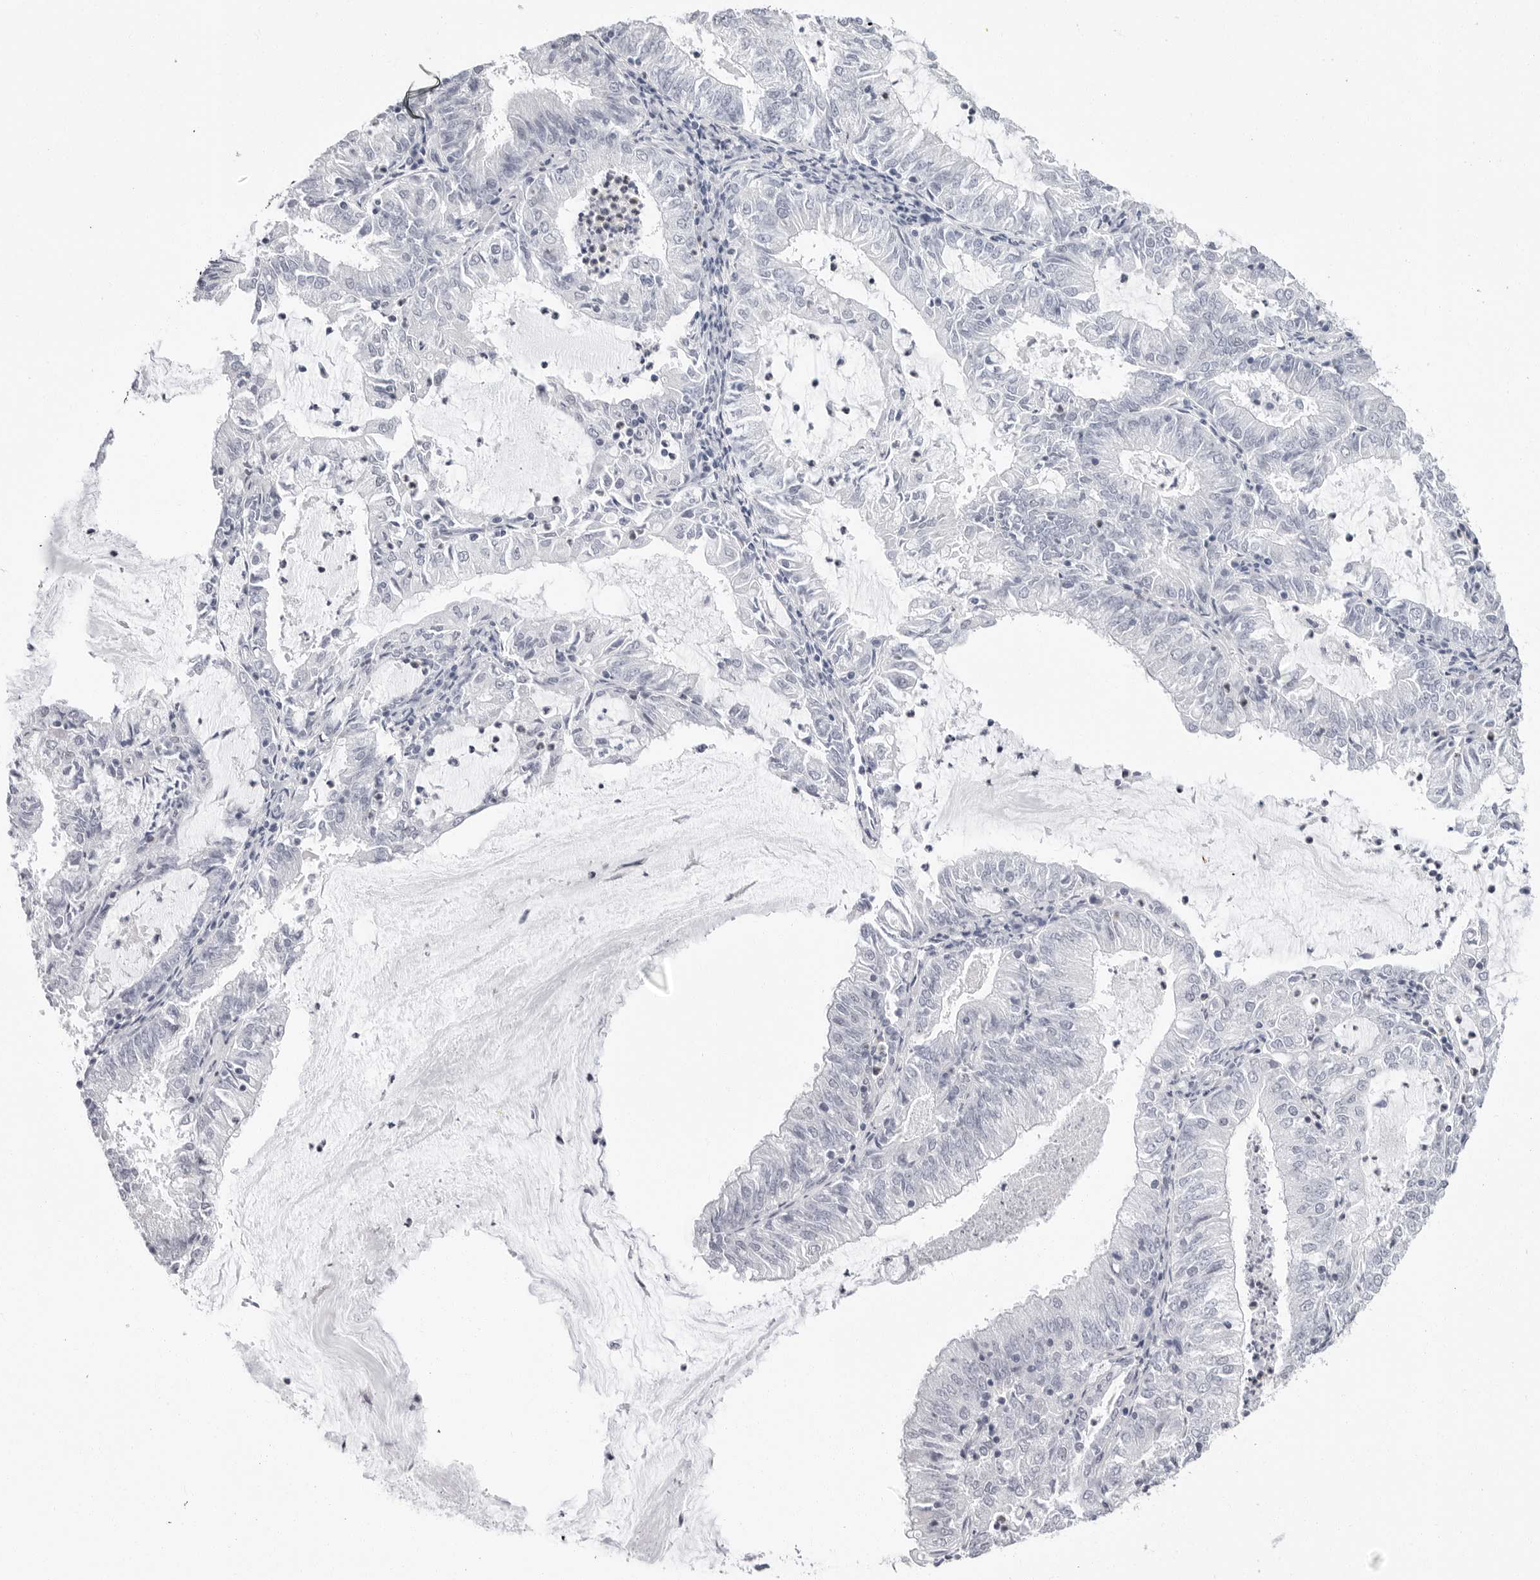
{"staining": {"intensity": "negative", "quantity": "none", "location": "none"}, "tissue": "endometrial cancer", "cell_type": "Tumor cells", "image_type": "cancer", "snomed": [{"axis": "morphology", "description": "Adenocarcinoma, NOS"}, {"axis": "topography", "description": "Endometrium"}], "caption": "A high-resolution image shows immunohistochemistry (IHC) staining of endometrial adenocarcinoma, which exhibits no significant staining in tumor cells.", "gene": "VEZF1", "patient": {"sex": "female", "age": 57}}